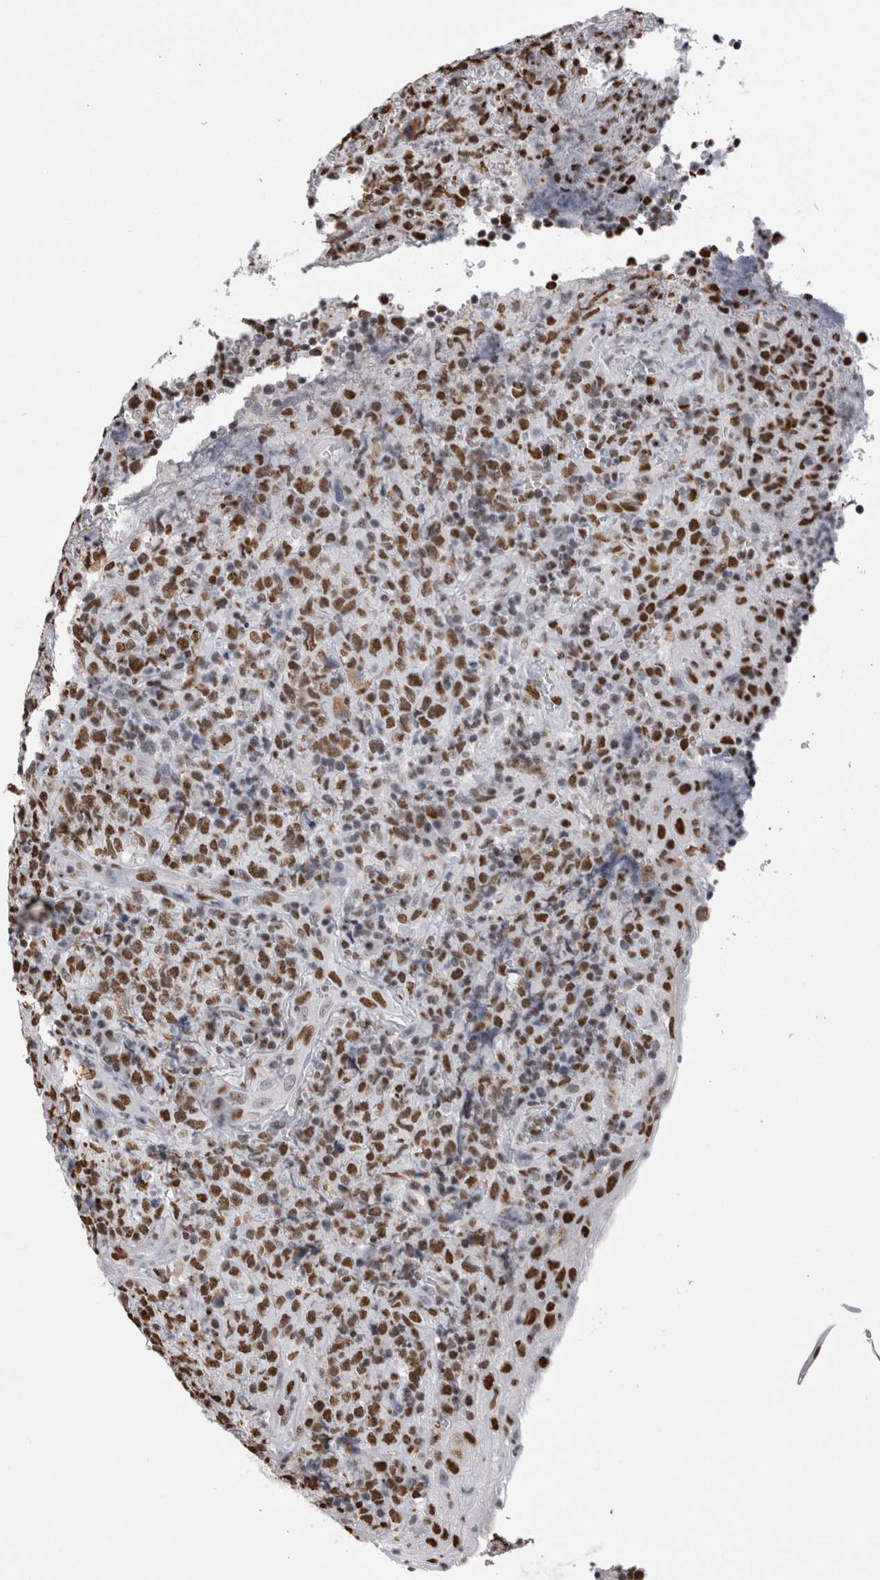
{"staining": {"intensity": "strong", "quantity": ">75%", "location": "nuclear"}, "tissue": "lymphoma", "cell_type": "Tumor cells", "image_type": "cancer", "snomed": [{"axis": "morphology", "description": "Malignant lymphoma, non-Hodgkin's type, High grade"}, {"axis": "topography", "description": "Tonsil"}], "caption": "Immunohistochemical staining of human lymphoma exhibits high levels of strong nuclear staining in about >75% of tumor cells.", "gene": "ALPK3", "patient": {"sex": "female", "age": 36}}